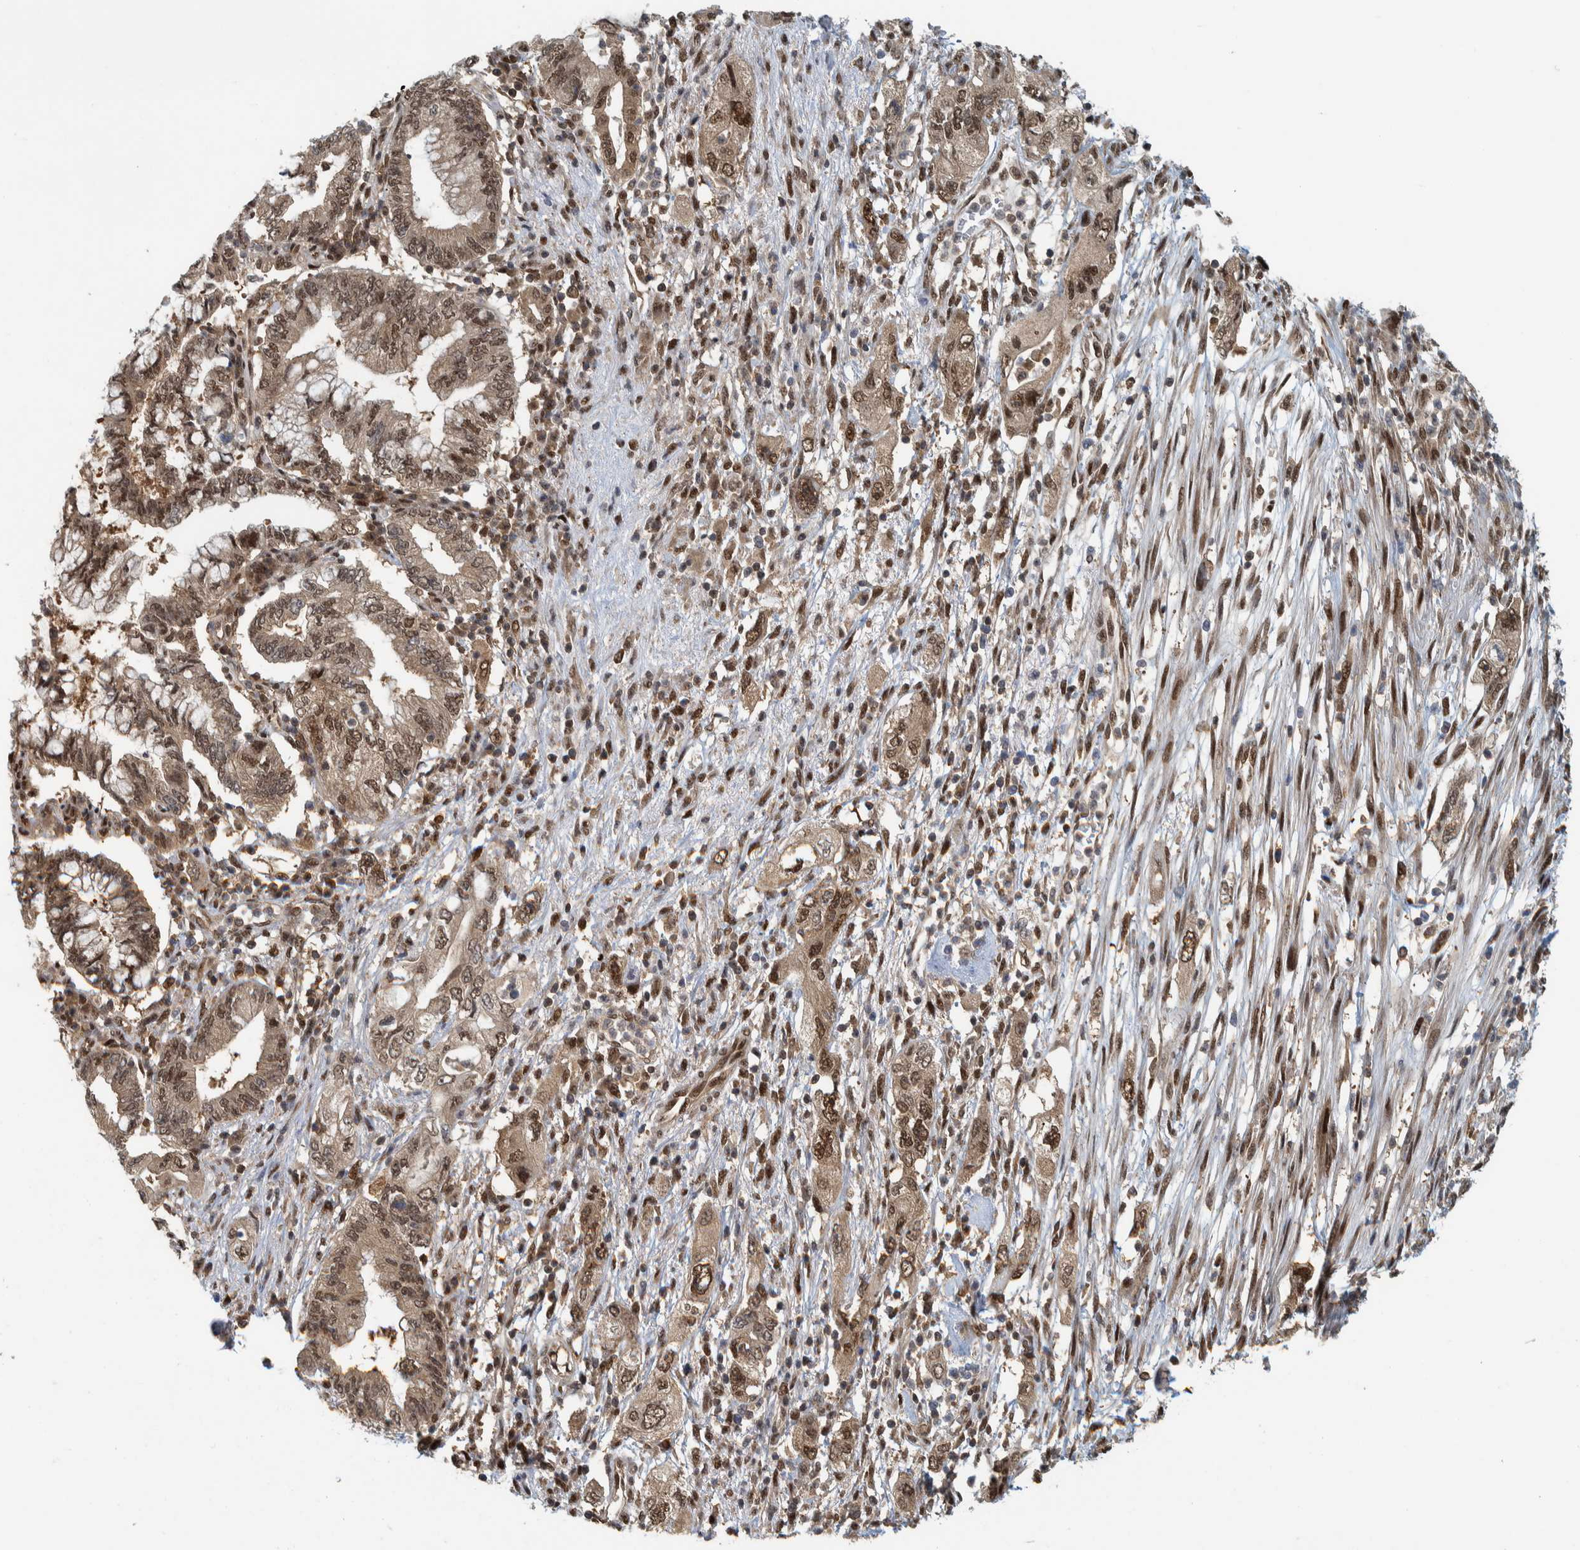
{"staining": {"intensity": "strong", "quantity": ">75%", "location": "nuclear"}, "tissue": "pancreatic cancer", "cell_type": "Tumor cells", "image_type": "cancer", "snomed": [{"axis": "morphology", "description": "Adenocarcinoma, NOS"}, {"axis": "topography", "description": "Pancreas"}], "caption": "Human pancreatic cancer (adenocarcinoma) stained with a brown dye displays strong nuclear positive expression in about >75% of tumor cells.", "gene": "COPS3", "patient": {"sex": "female", "age": 73}}